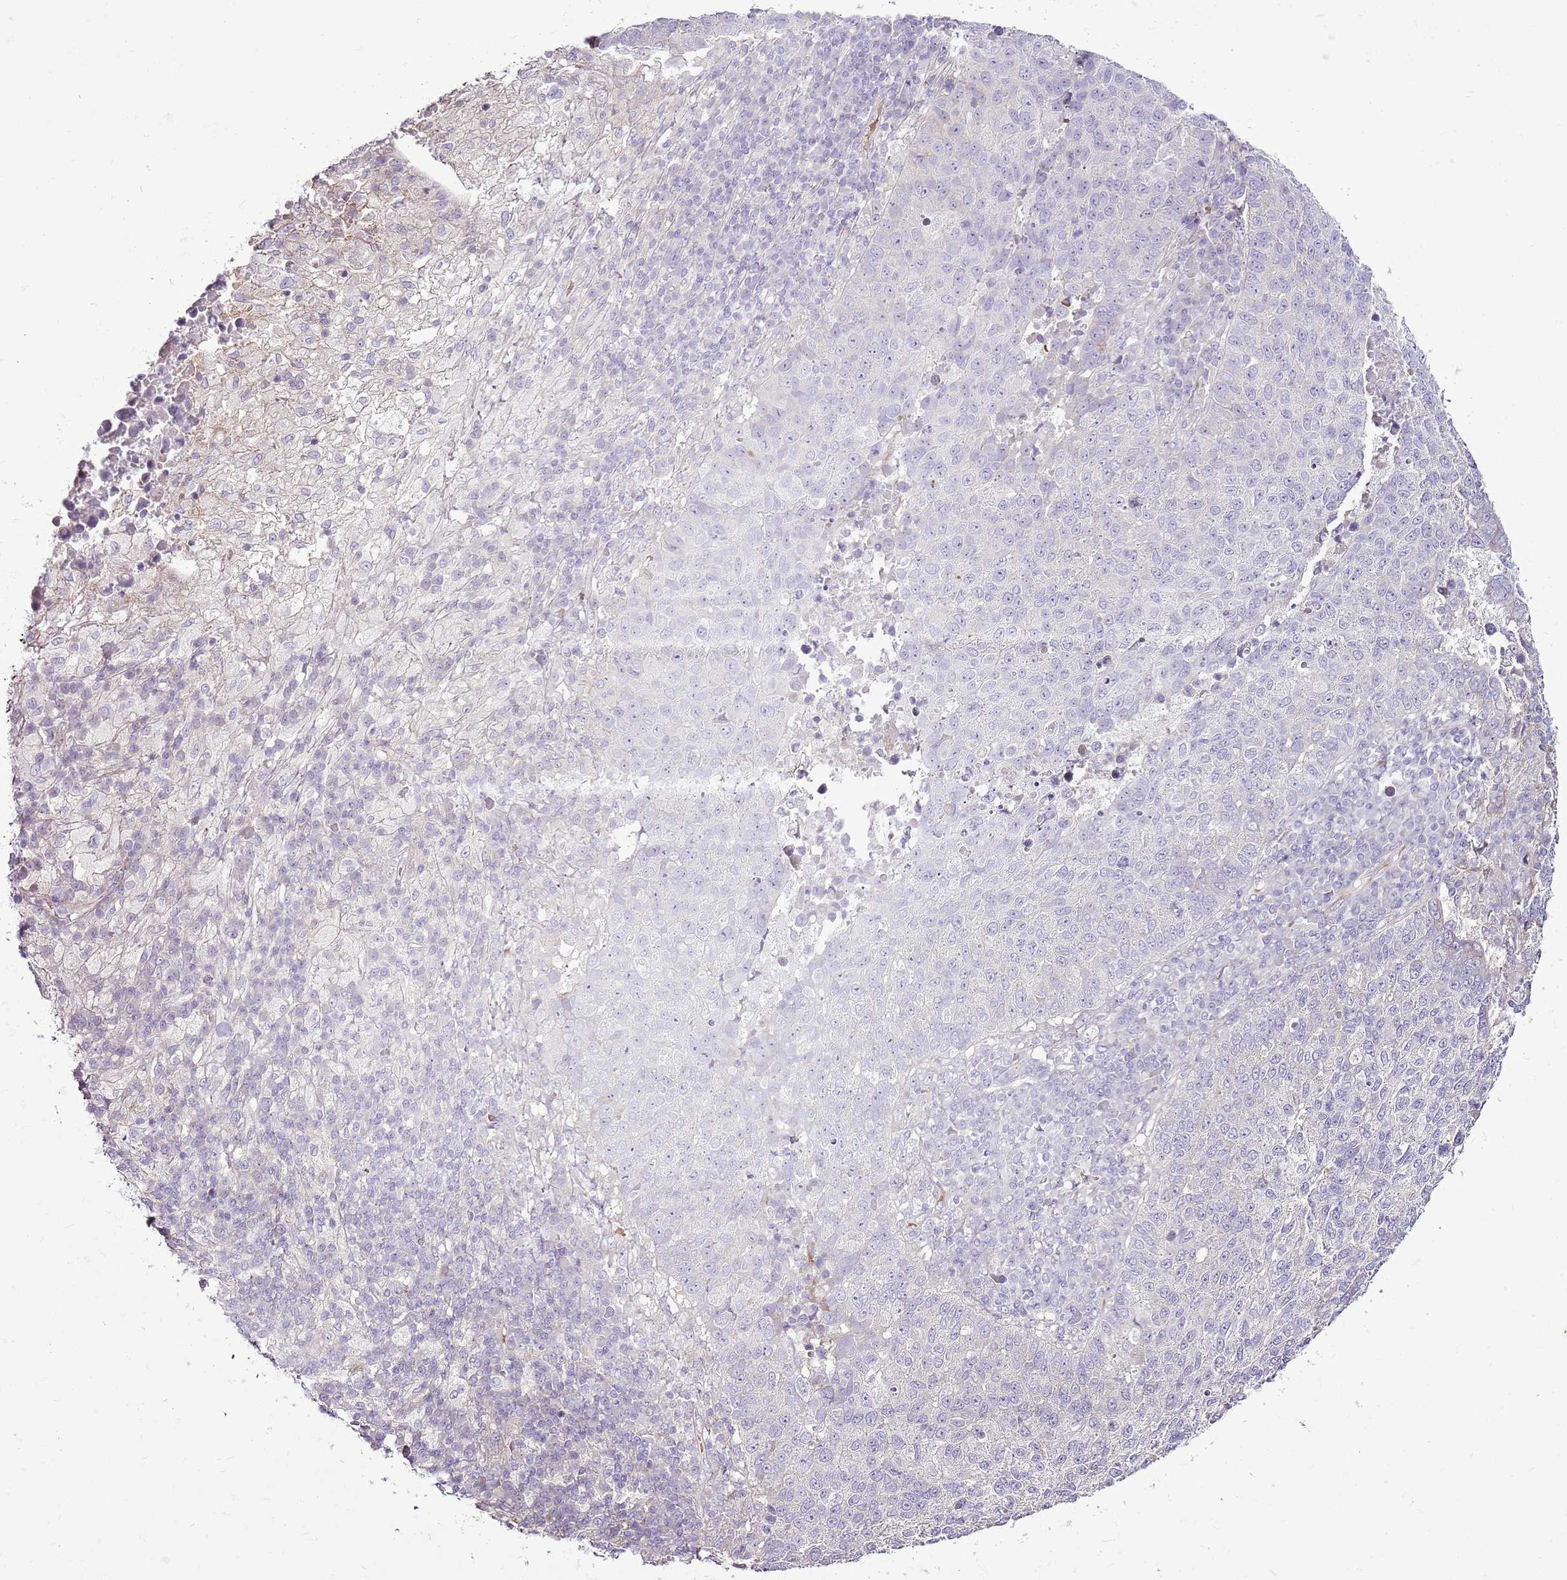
{"staining": {"intensity": "negative", "quantity": "none", "location": "none"}, "tissue": "lung cancer", "cell_type": "Tumor cells", "image_type": "cancer", "snomed": [{"axis": "morphology", "description": "Squamous cell carcinoma, NOS"}, {"axis": "topography", "description": "Lung"}], "caption": "The IHC photomicrograph has no significant expression in tumor cells of lung cancer (squamous cell carcinoma) tissue.", "gene": "CHAC2", "patient": {"sex": "male", "age": 73}}